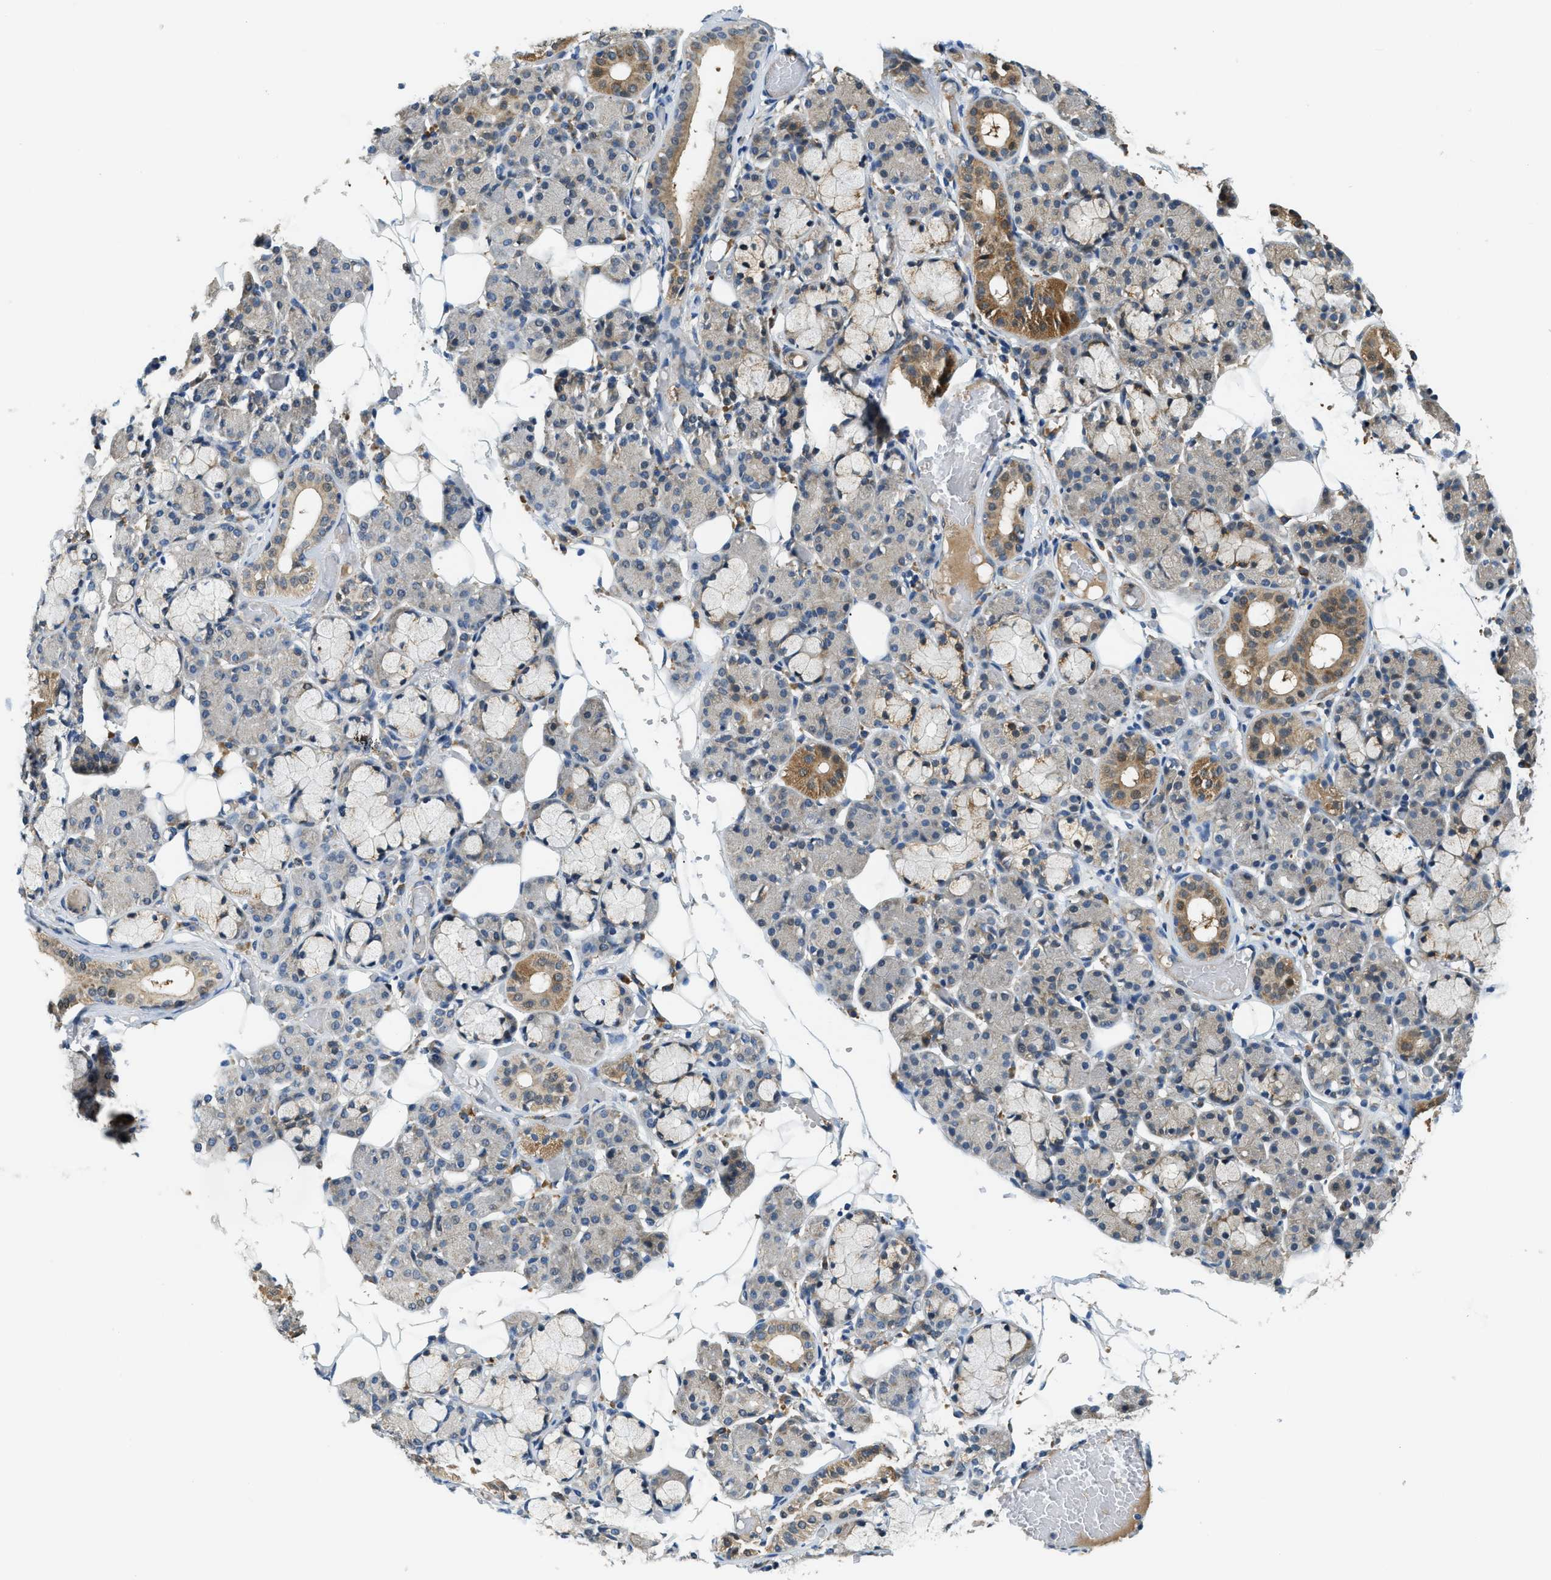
{"staining": {"intensity": "moderate", "quantity": "<25%", "location": "cytoplasmic/membranous"}, "tissue": "salivary gland", "cell_type": "Glandular cells", "image_type": "normal", "snomed": [{"axis": "morphology", "description": "Normal tissue, NOS"}, {"axis": "topography", "description": "Salivary gland"}], "caption": "About <25% of glandular cells in benign human salivary gland demonstrate moderate cytoplasmic/membranous protein expression as visualized by brown immunohistochemical staining.", "gene": "STARD3NL", "patient": {"sex": "male", "age": 63}}